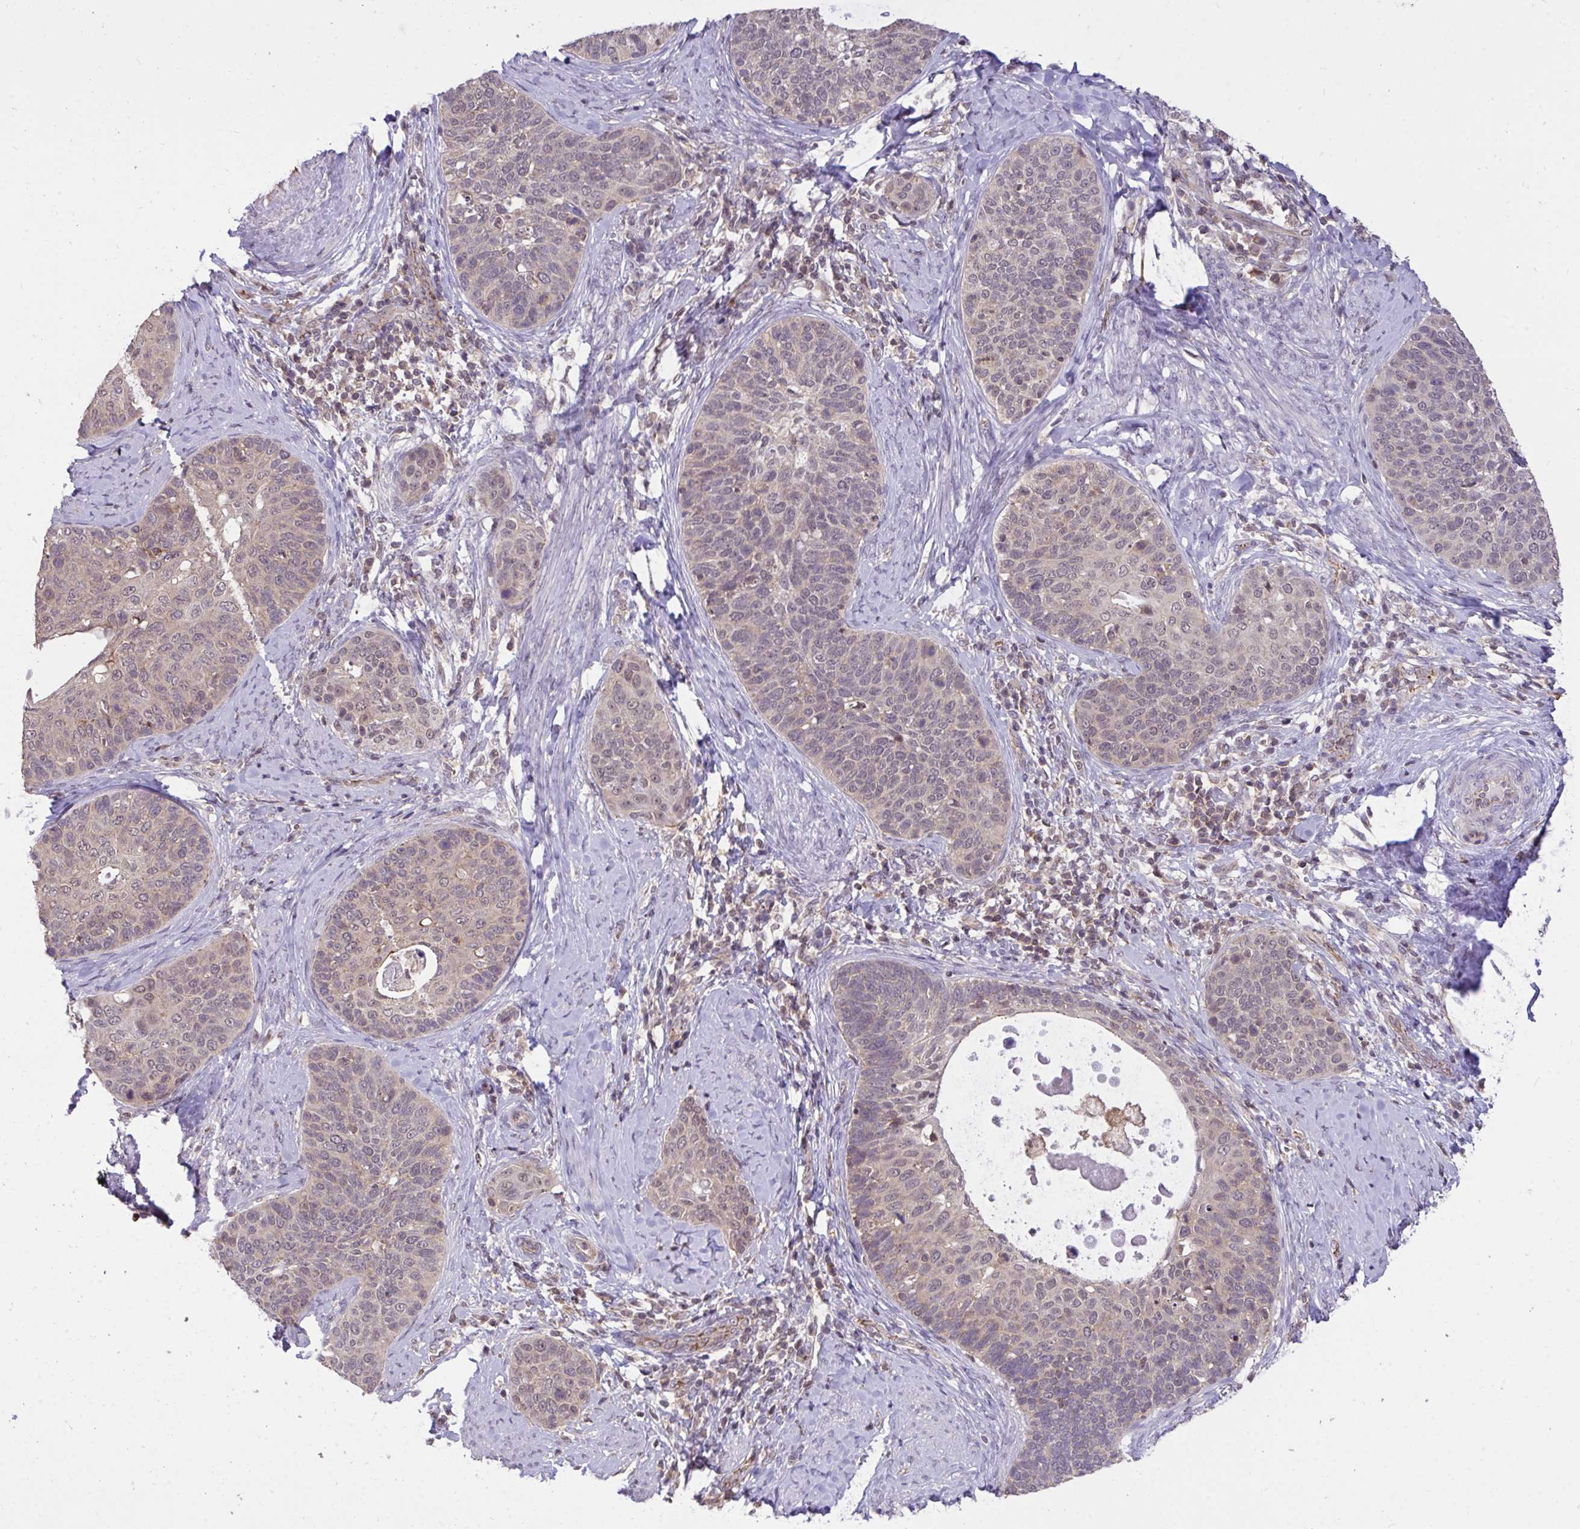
{"staining": {"intensity": "weak", "quantity": "<25%", "location": "cytoplasmic/membranous,nuclear"}, "tissue": "cervical cancer", "cell_type": "Tumor cells", "image_type": "cancer", "snomed": [{"axis": "morphology", "description": "Squamous cell carcinoma, NOS"}, {"axis": "topography", "description": "Cervix"}], "caption": "An immunohistochemistry histopathology image of cervical squamous cell carcinoma is shown. There is no staining in tumor cells of cervical squamous cell carcinoma.", "gene": "PPP1CA", "patient": {"sex": "female", "age": 69}}